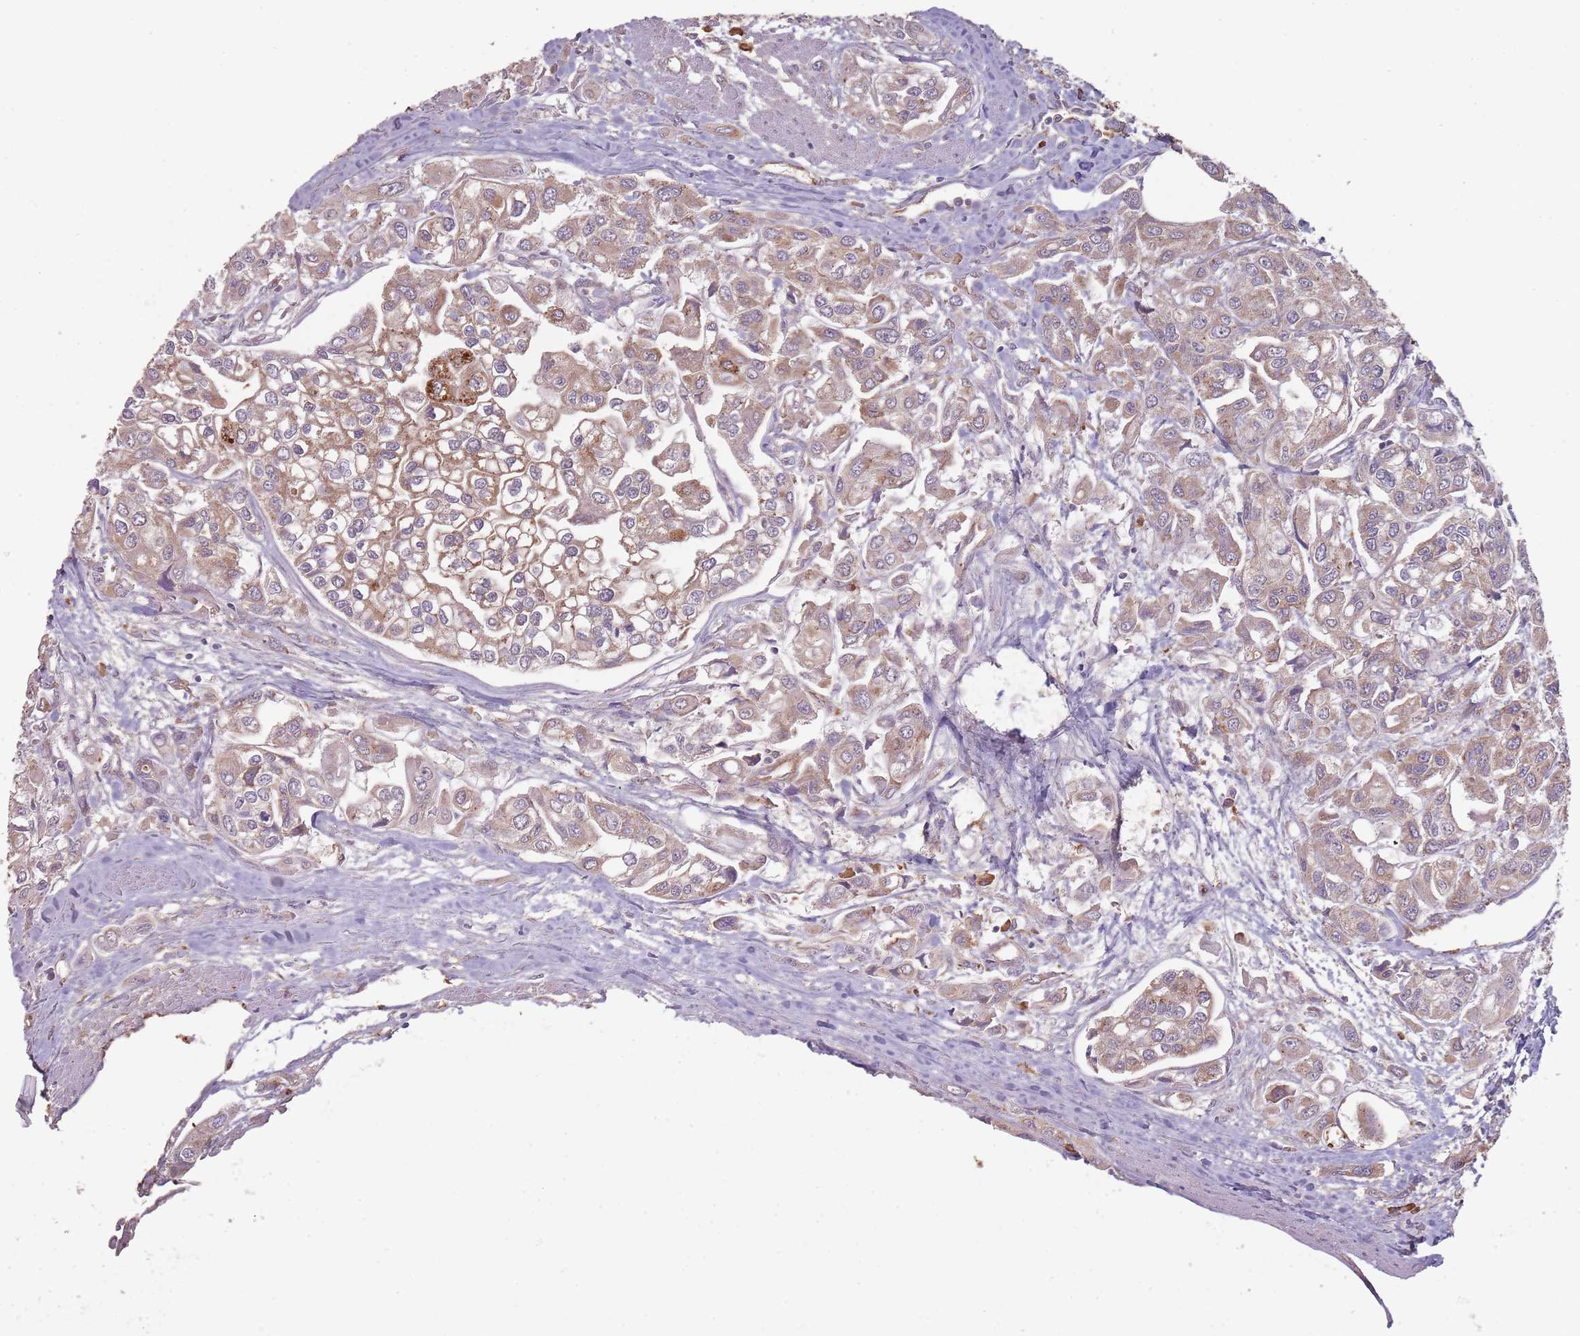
{"staining": {"intensity": "moderate", "quantity": ">75%", "location": "cytoplasmic/membranous"}, "tissue": "urothelial cancer", "cell_type": "Tumor cells", "image_type": "cancer", "snomed": [{"axis": "morphology", "description": "Urothelial carcinoma, High grade"}, {"axis": "topography", "description": "Urinary bladder"}], "caption": "This image reveals urothelial cancer stained with IHC to label a protein in brown. The cytoplasmic/membranous of tumor cells show moderate positivity for the protein. Nuclei are counter-stained blue.", "gene": "SANBR", "patient": {"sex": "male", "age": 67}}